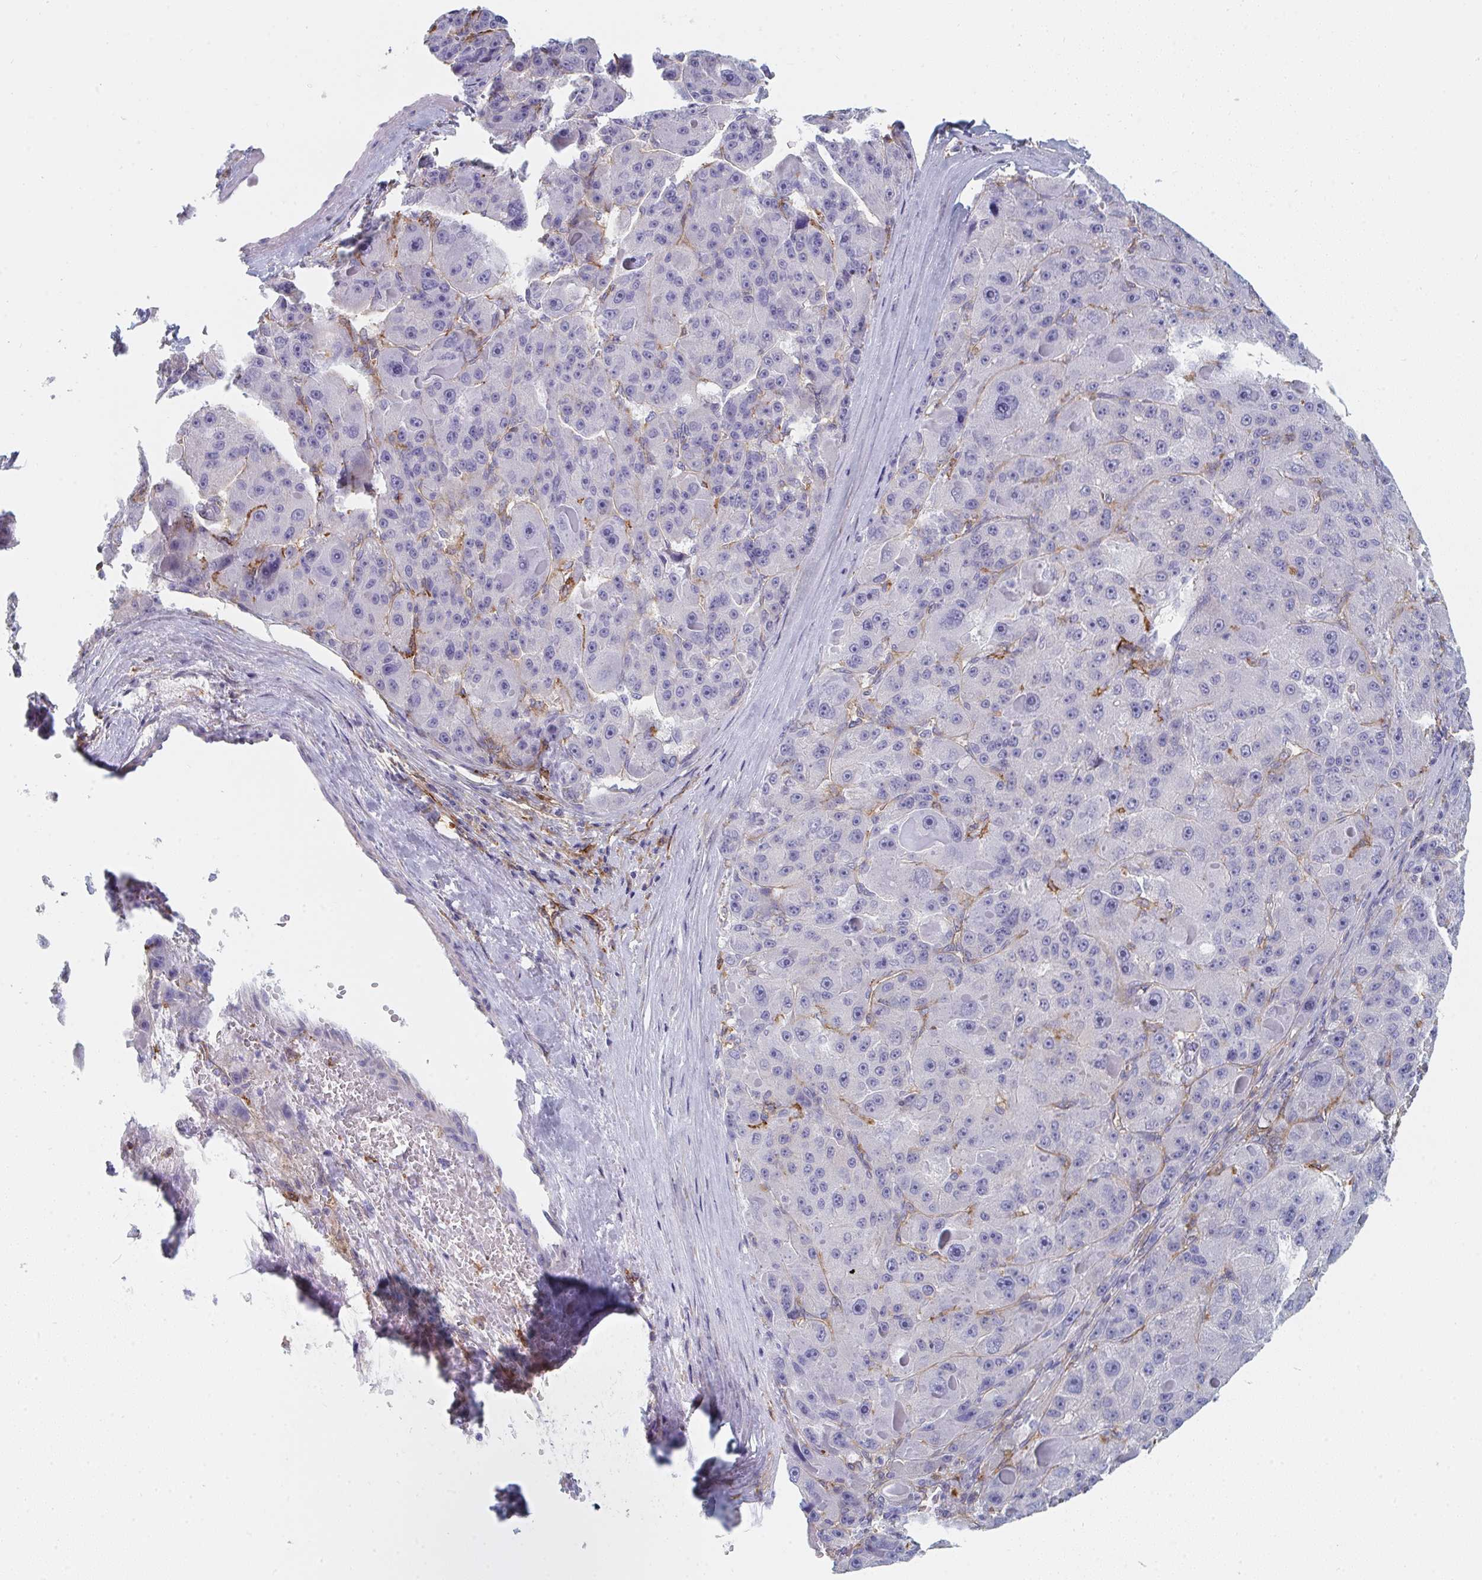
{"staining": {"intensity": "negative", "quantity": "none", "location": "none"}, "tissue": "liver cancer", "cell_type": "Tumor cells", "image_type": "cancer", "snomed": [{"axis": "morphology", "description": "Carcinoma, Hepatocellular, NOS"}, {"axis": "topography", "description": "Liver"}], "caption": "DAB immunohistochemical staining of hepatocellular carcinoma (liver) shows no significant positivity in tumor cells.", "gene": "DAB2", "patient": {"sex": "male", "age": 76}}